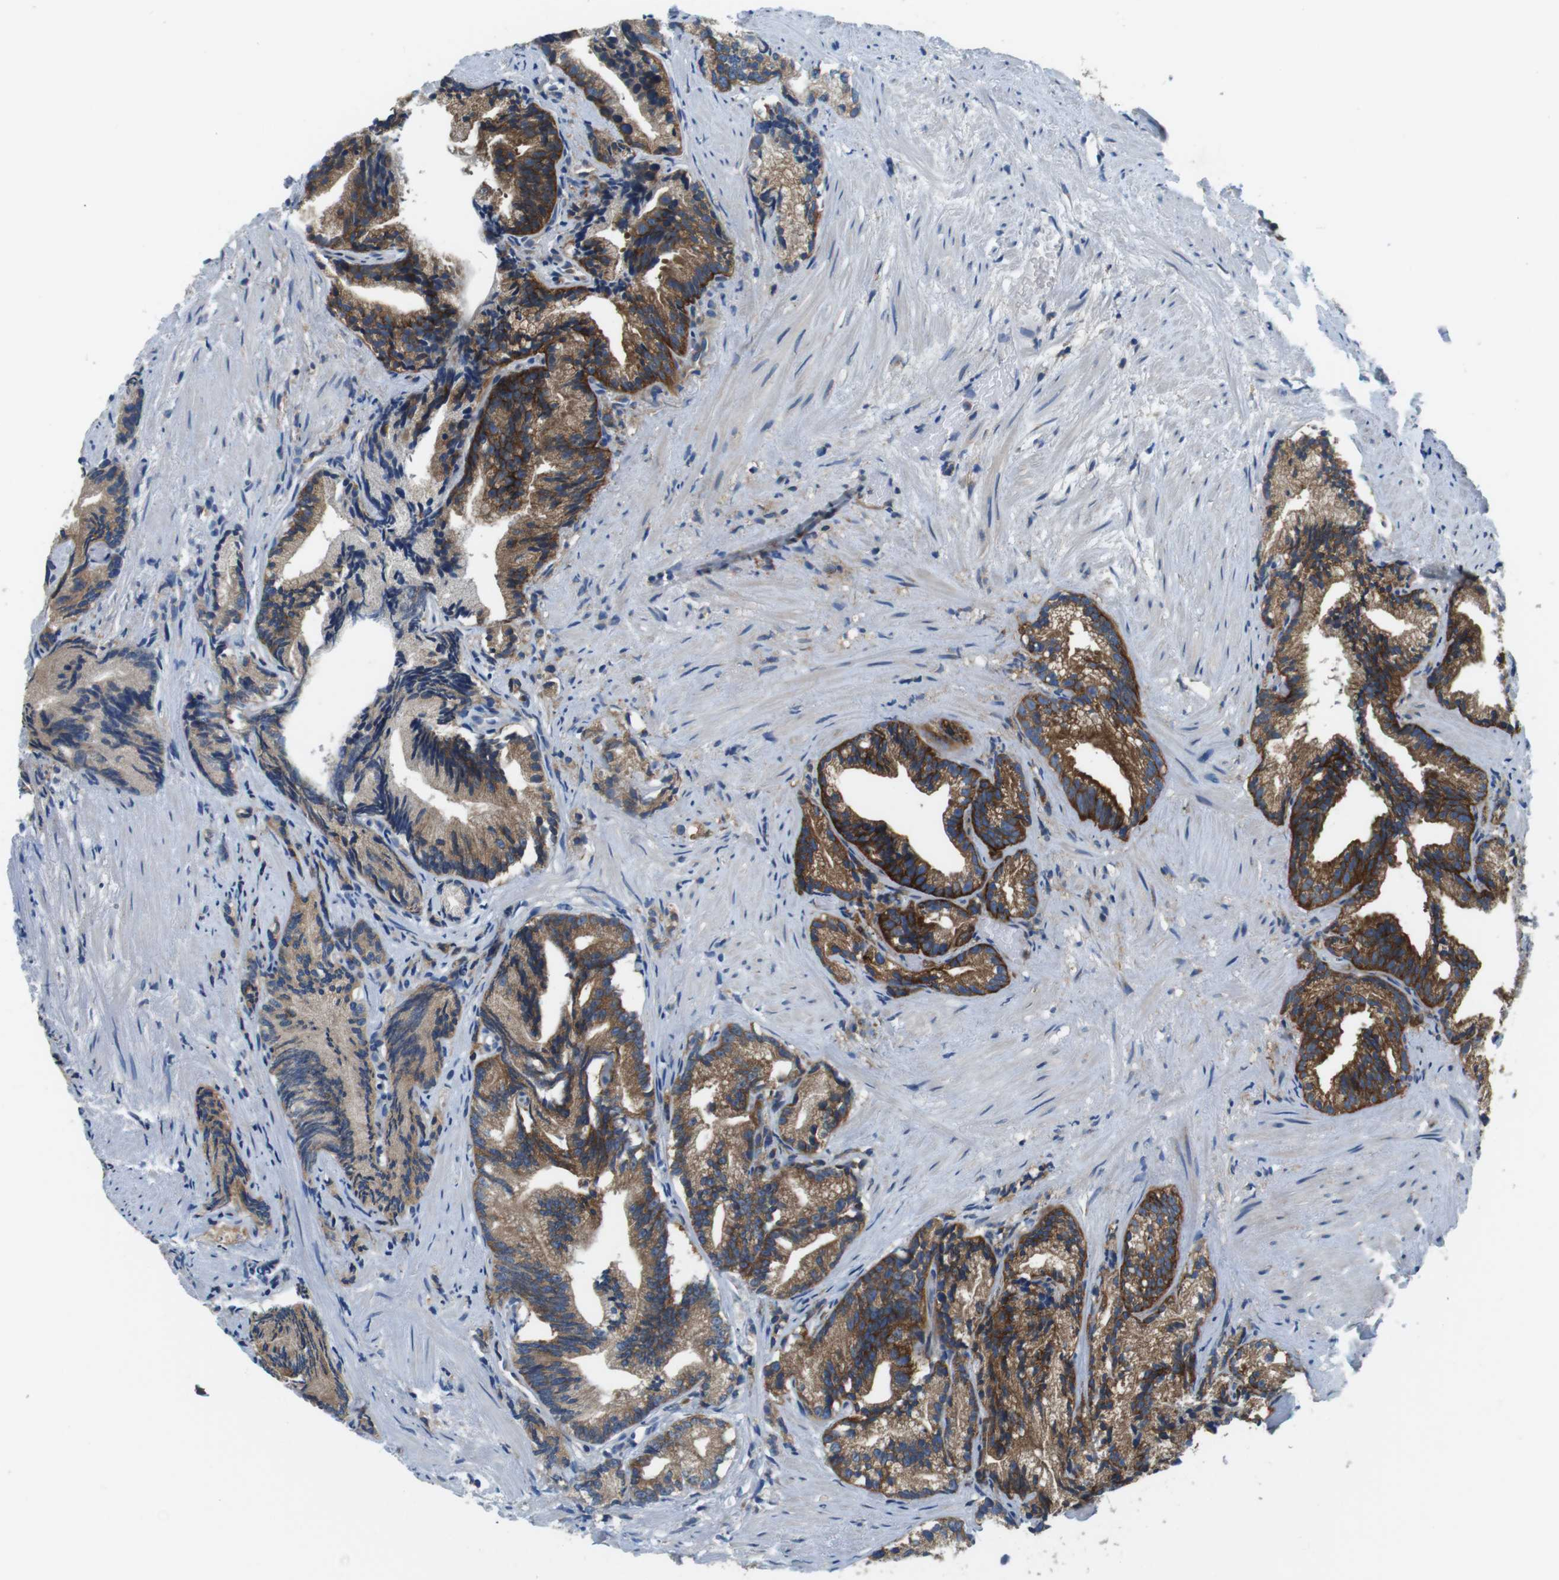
{"staining": {"intensity": "moderate", "quantity": ">75%", "location": "cytoplasmic/membranous"}, "tissue": "prostate cancer", "cell_type": "Tumor cells", "image_type": "cancer", "snomed": [{"axis": "morphology", "description": "Adenocarcinoma, Low grade"}, {"axis": "topography", "description": "Prostate"}], "caption": "Moderate cytoplasmic/membranous expression for a protein is appreciated in about >75% of tumor cells of prostate adenocarcinoma (low-grade) using immunohistochemistry.", "gene": "DENND4C", "patient": {"sex": "male", "age": 89}}